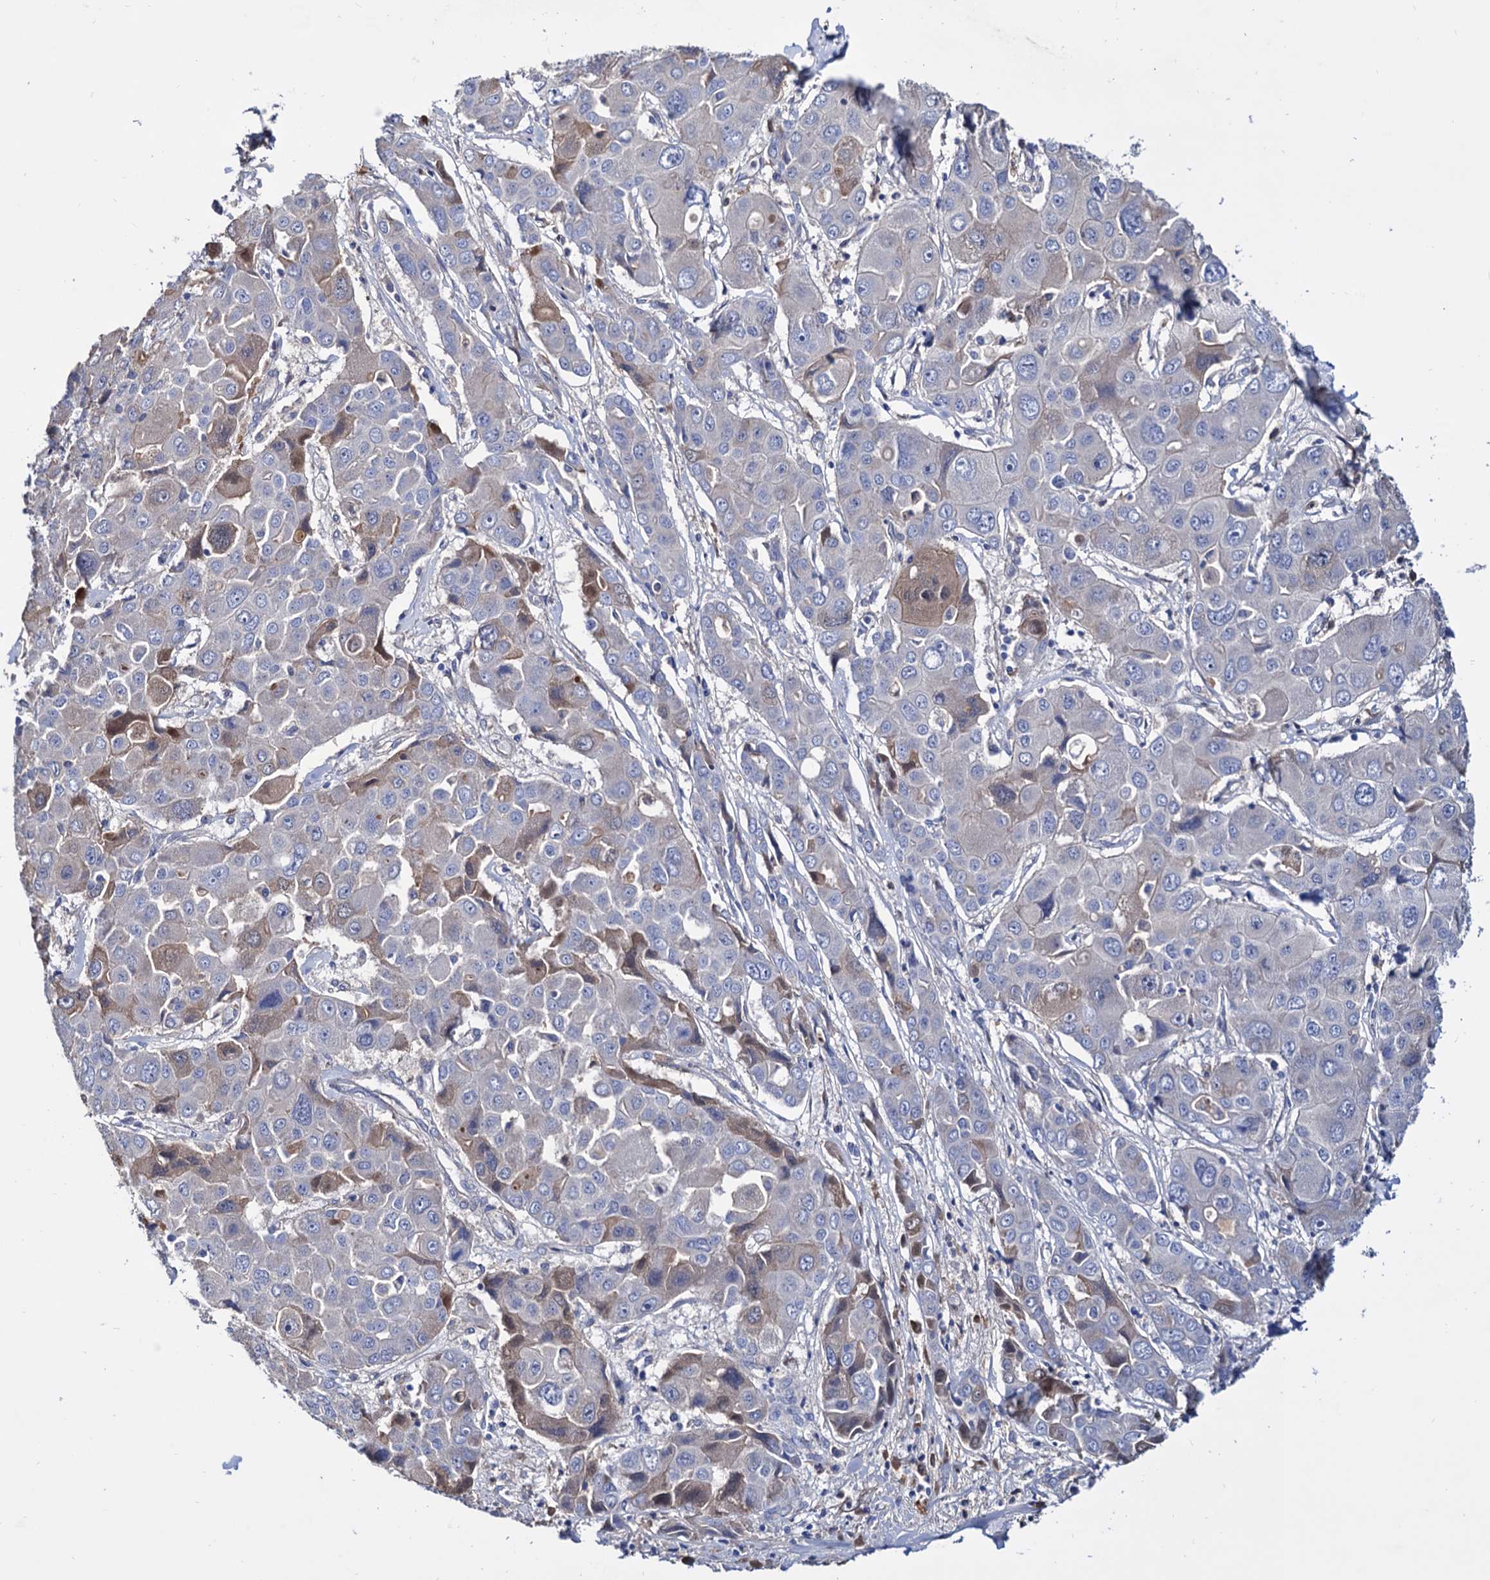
{"staining": {"intensity": "weak", "quantity": "<25%", "location": "cytoplasmic/membranous"}, "tissue": "liver cancer", "cell_type": "Tumor cells", "image_type": "cancer", "snomed": [{"axis": "morphology", "description": "Cholangiocarcinoma"}, {"axis": "topography", "description": "Liver"}], "caption": "Cholangiocarcinoma (liver) was stained to show a protein in brown. There is no significant positivity in tumor cells. The staining is performed using DAB (3,3'-diaminobenzidine) brown chromogen with nuclei counter-stained in using hematoxylin.", "gene": "NPAS4", "patient": {"sex": "male", "age": 67}}